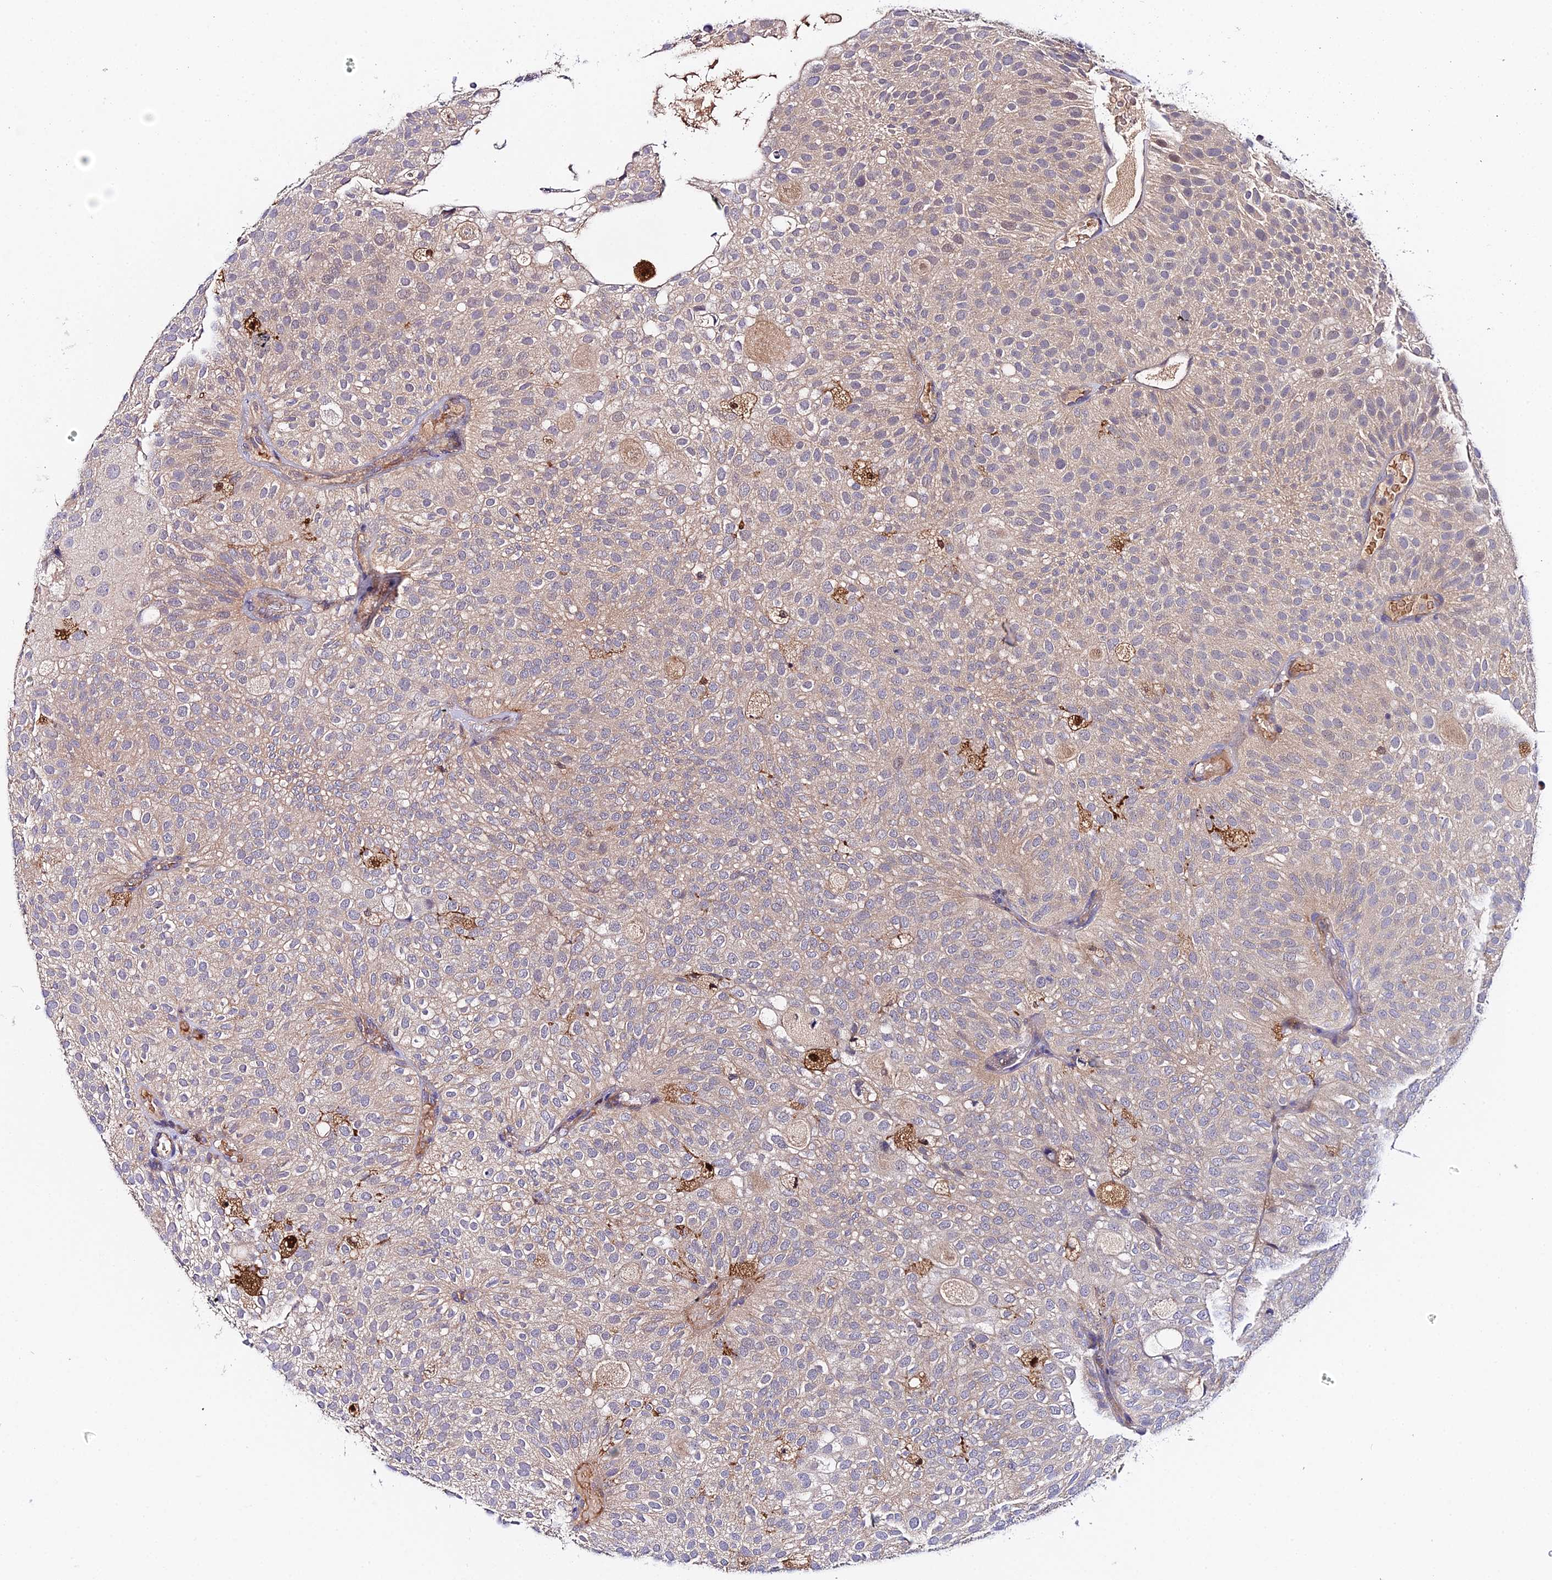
{"staining": {"intensity": "weak", "quantity": "25%-75%", "location": "cytoplasmic/membranous"}, "tissue": "urothelial cancer", "cell_type": "Tumor cells", "image_type": "cancer", "snomed": [{"axis": "morphology", "description": "Urothelial carcinoma, Low grade"}, {"axis": "topography", "description": "Urinary bladder"}], "caption": "An image of human urothelial carcinoma (low-grade) stained for a protein shows weak cytoplasmic/membranous brown staining in tumor cells.", "gene": "ZBED8", "patient": {"sex": "male", "age": 78}}